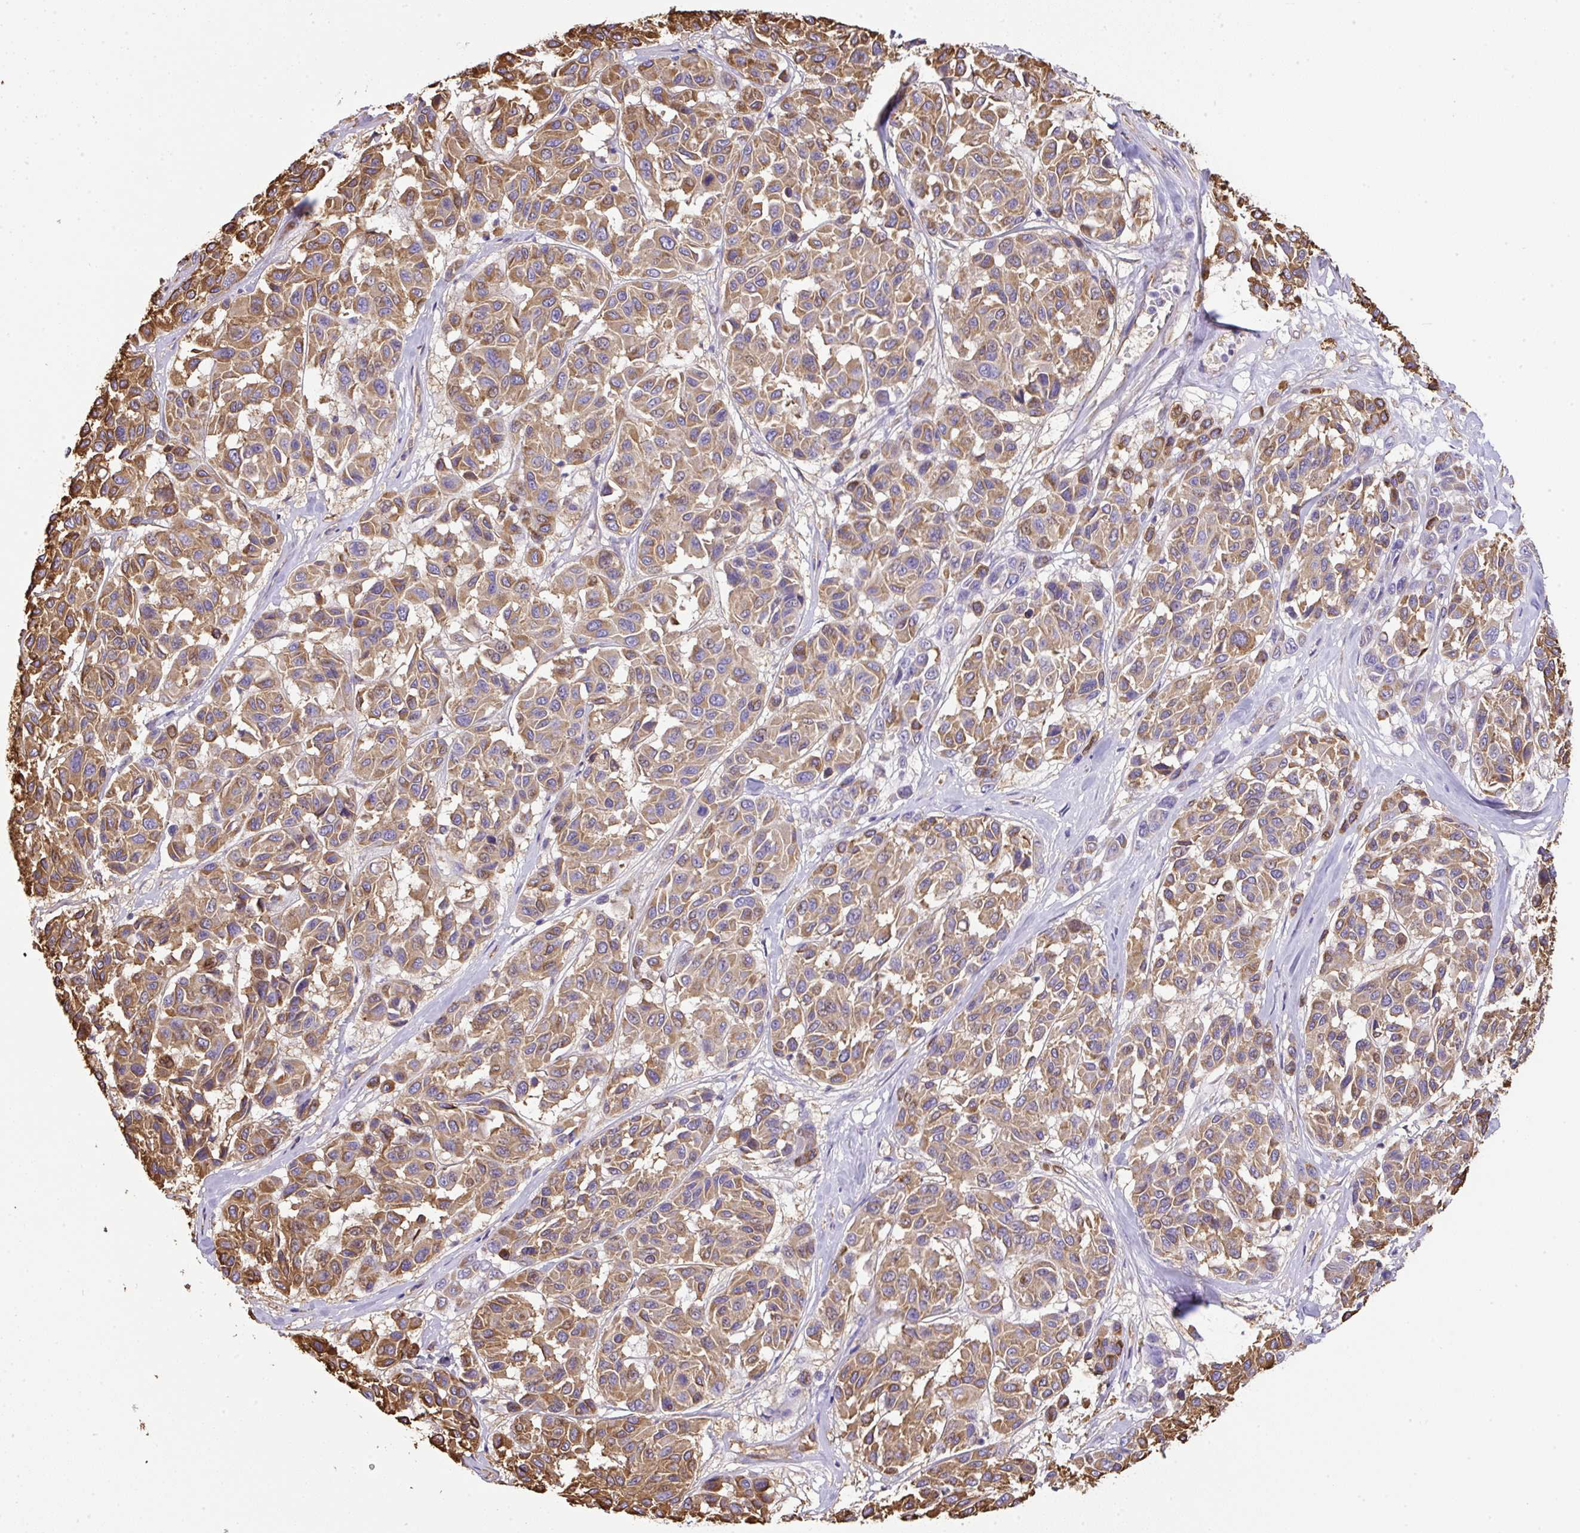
{"staining": {"intensity": "moderate", "quantity": ">75%", "location": "cytoplasmic/membranous"}, "tissue": "melanoma", "cell_type": "Tumor cells", "image_type": "cancer", "snomed": [{"axis": "morphology", "description": "Malignant melanoma, NOS"}, {"axis": "topography", "description": "Skin"}], "caption": "DAB immunohistochemical staining of melanoma shows moderate cytoplasmic/membranous protein staining in about >75% of tumor cells.", "gene": "MAGEB5", "patient": {"sex": "female", "age": 66}}